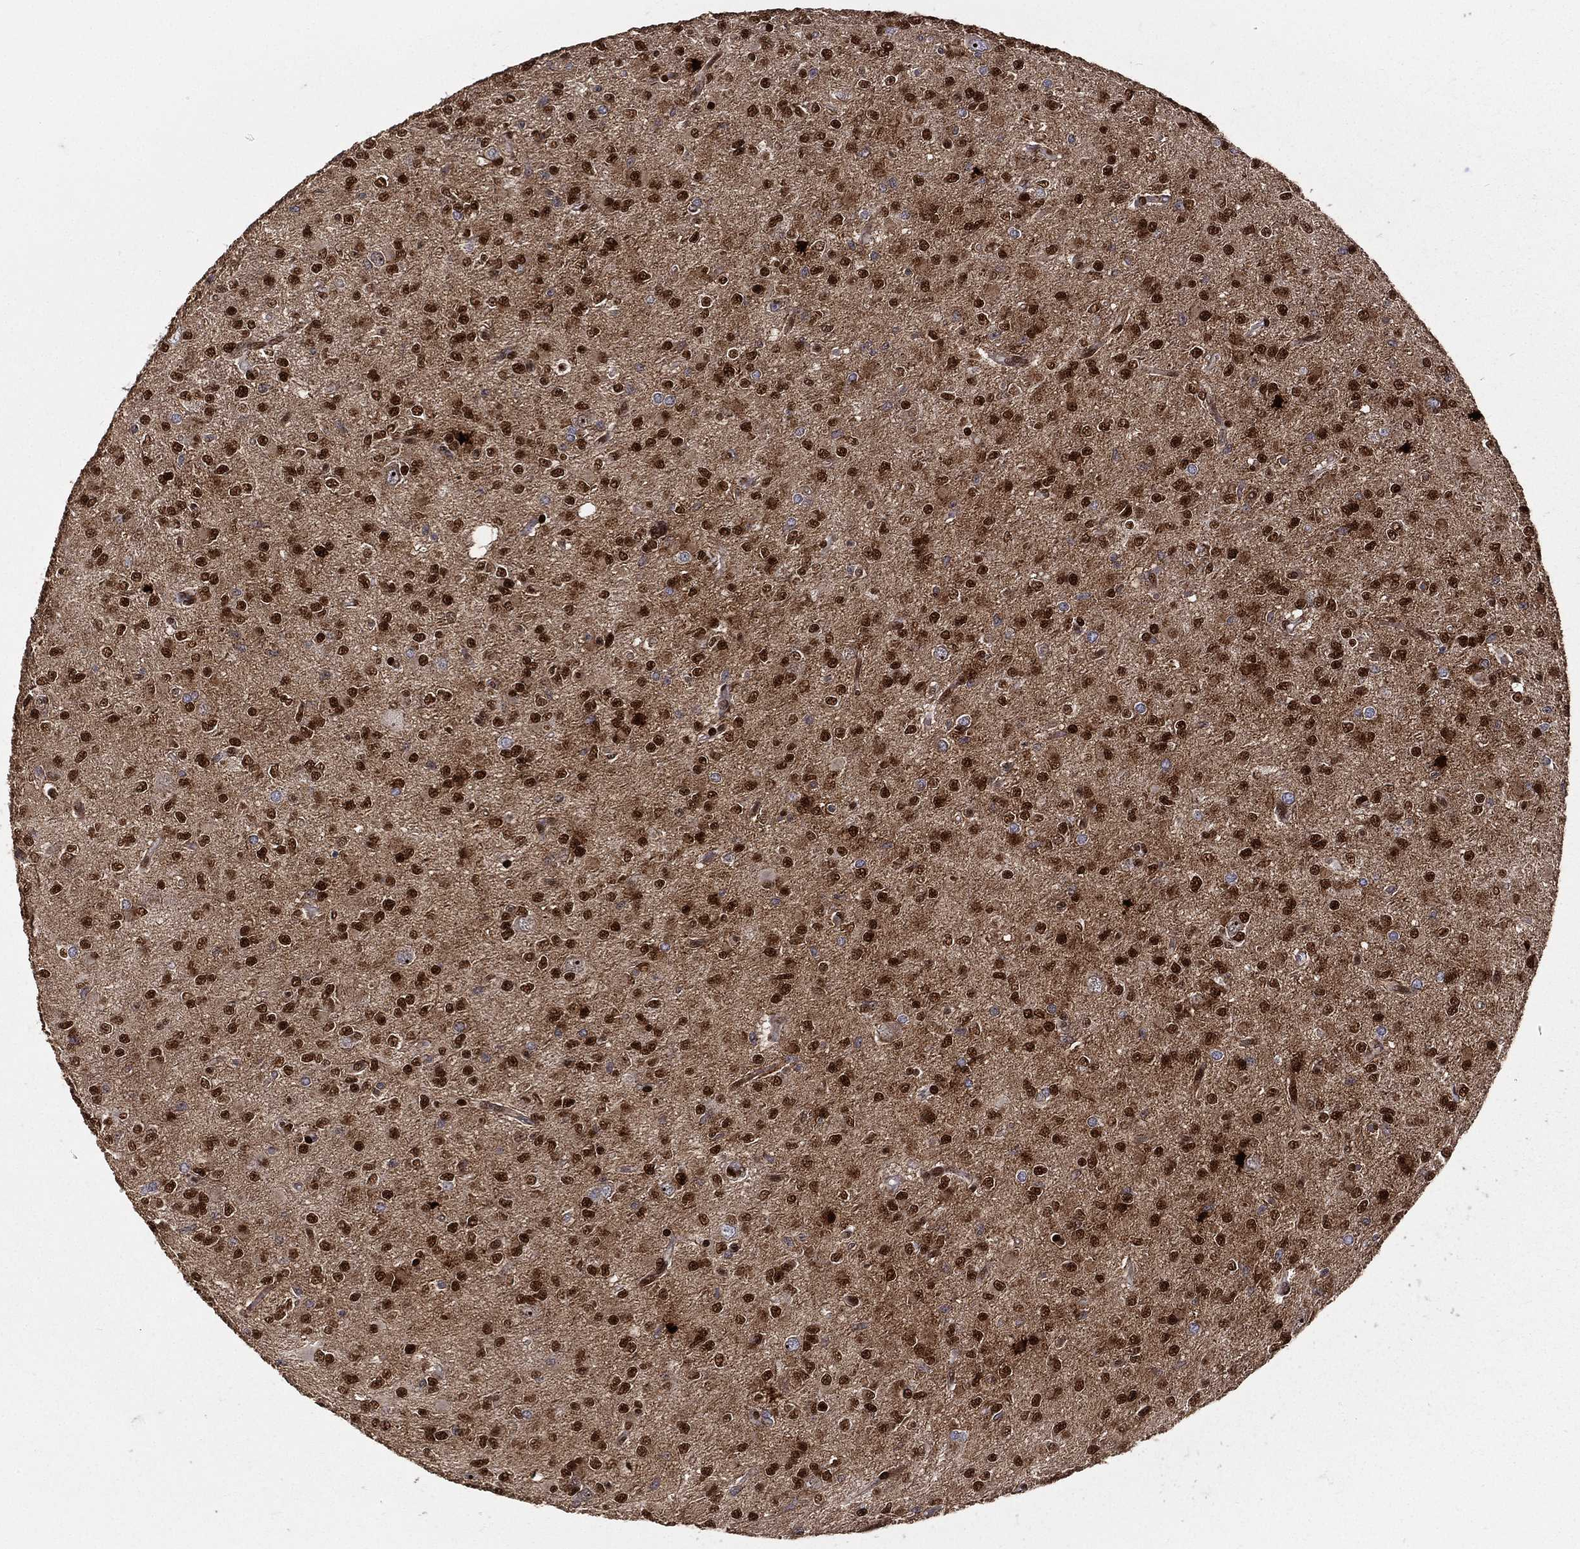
{"staining": {"intensity": "strong", "quantity": ">75%", "location": "nuclear"}, "tissue": "glioma", "cell_type": "Tumor cells", "image_type": "cancer", "snomed": [{"axis": "morphology", "description": "Glioma, malignant, Low grade"}, {"axis": "topography", "description": "Brain"}], "caption": "Immunohistochemistry image of neoplastic tissue: human malignant low-grade glioma stained using immunohistochemistry exhibits high levels of strong protein expression localized specifically in the nuclear of tumor cells, appearing as a nuclear brown color.", "gene": "ZEB1", "patient": {"sex": "male", "age": 27}}